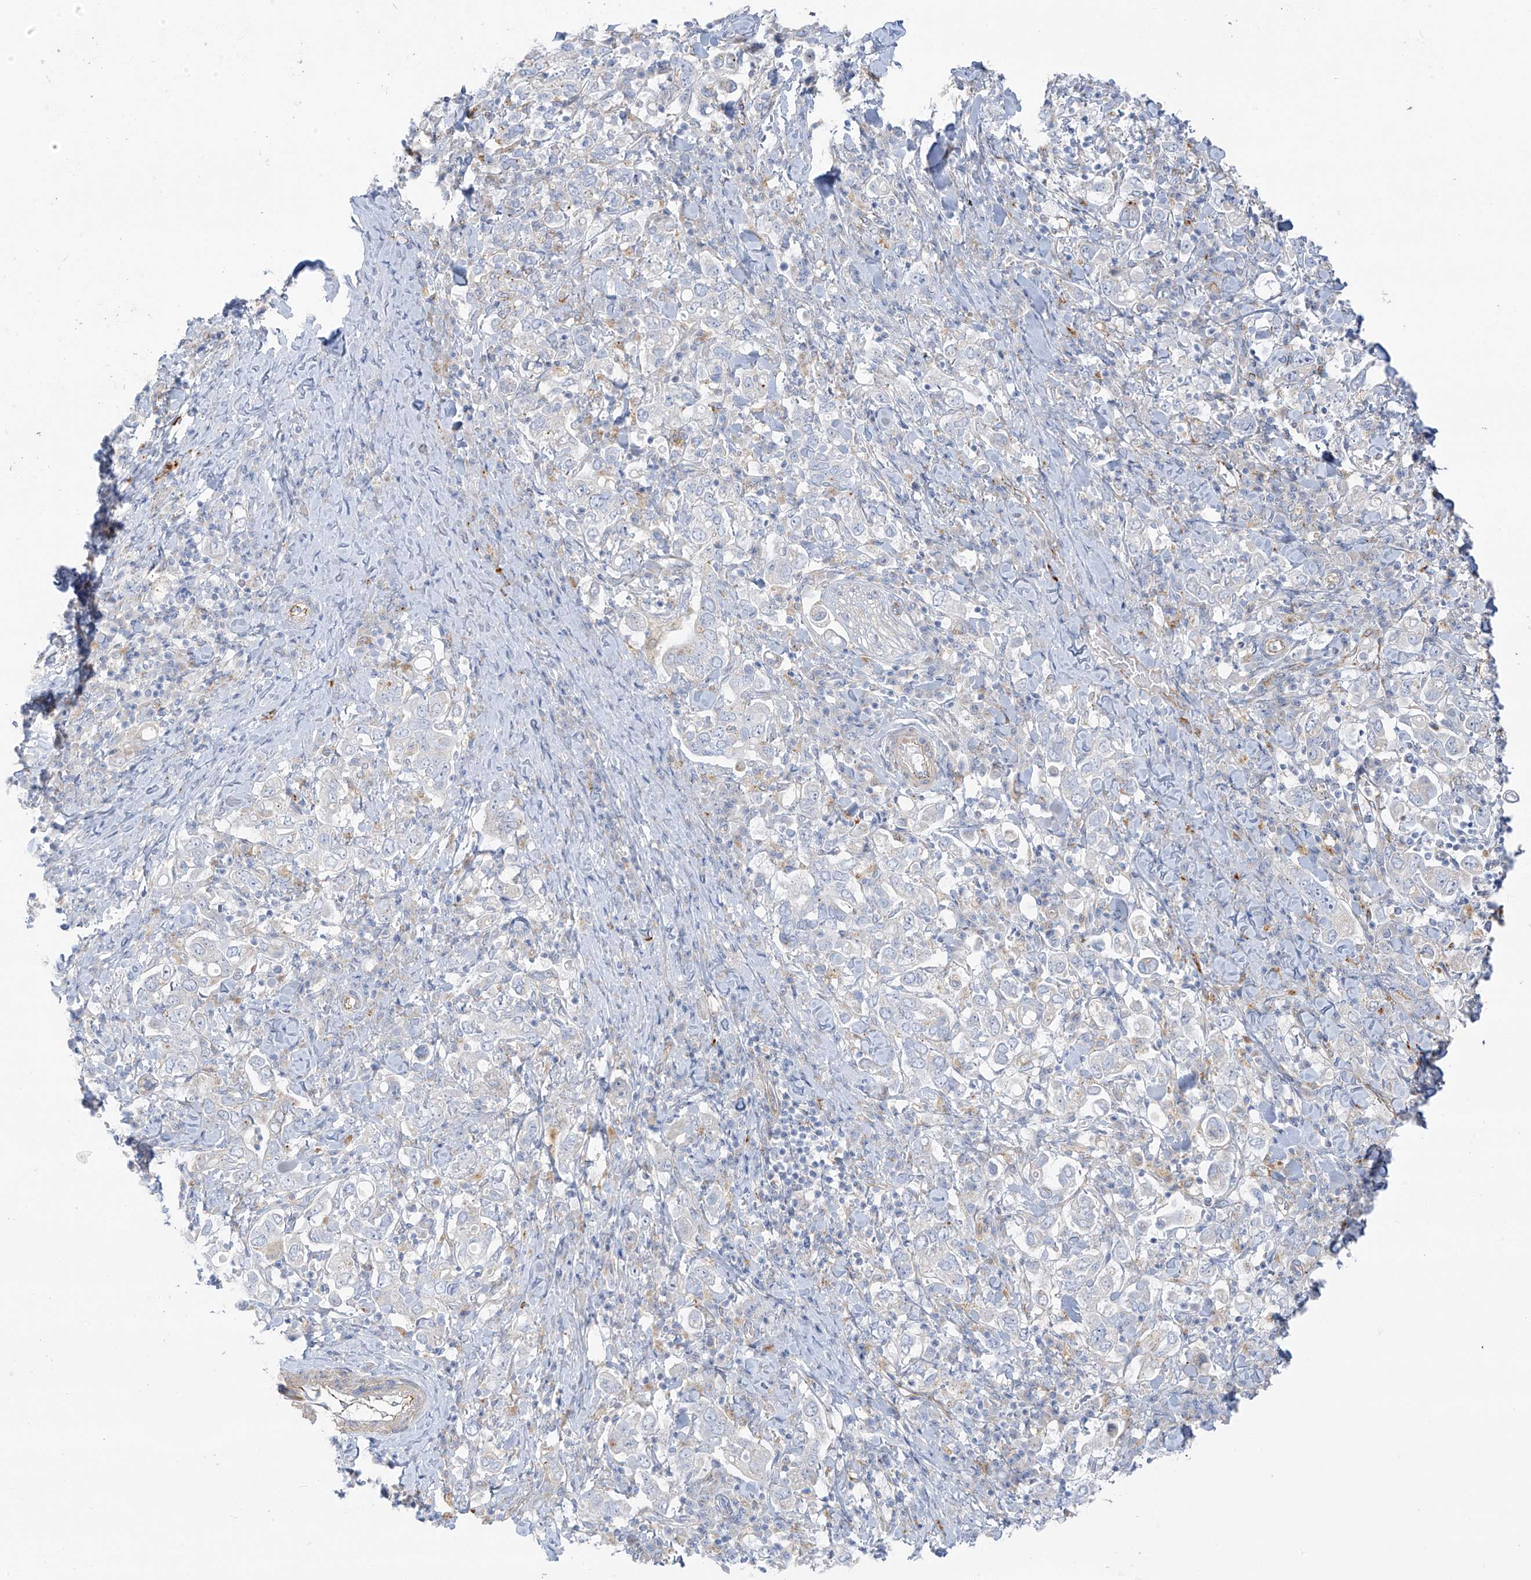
{"staining": {"intensity": "negative", "quantity": "none", "location": "none"}, "tissue": "stomach cancer", "cell_type": "Tumor cells", "image_type": "cancer", "snomed": [{"axis": "morphology", "description": "Adenocarcinoma, NOS"}, {"axis": "topography", "description": "Stomach, upper"}], "caption": "Tumor cells are negative for brown protein staining in stomach cancer. (Brightfield microscopy of DAB immunohistochemistry at high magnification).", "gene": "TAL2", "patient": {"sex": "male", "age": 62}}